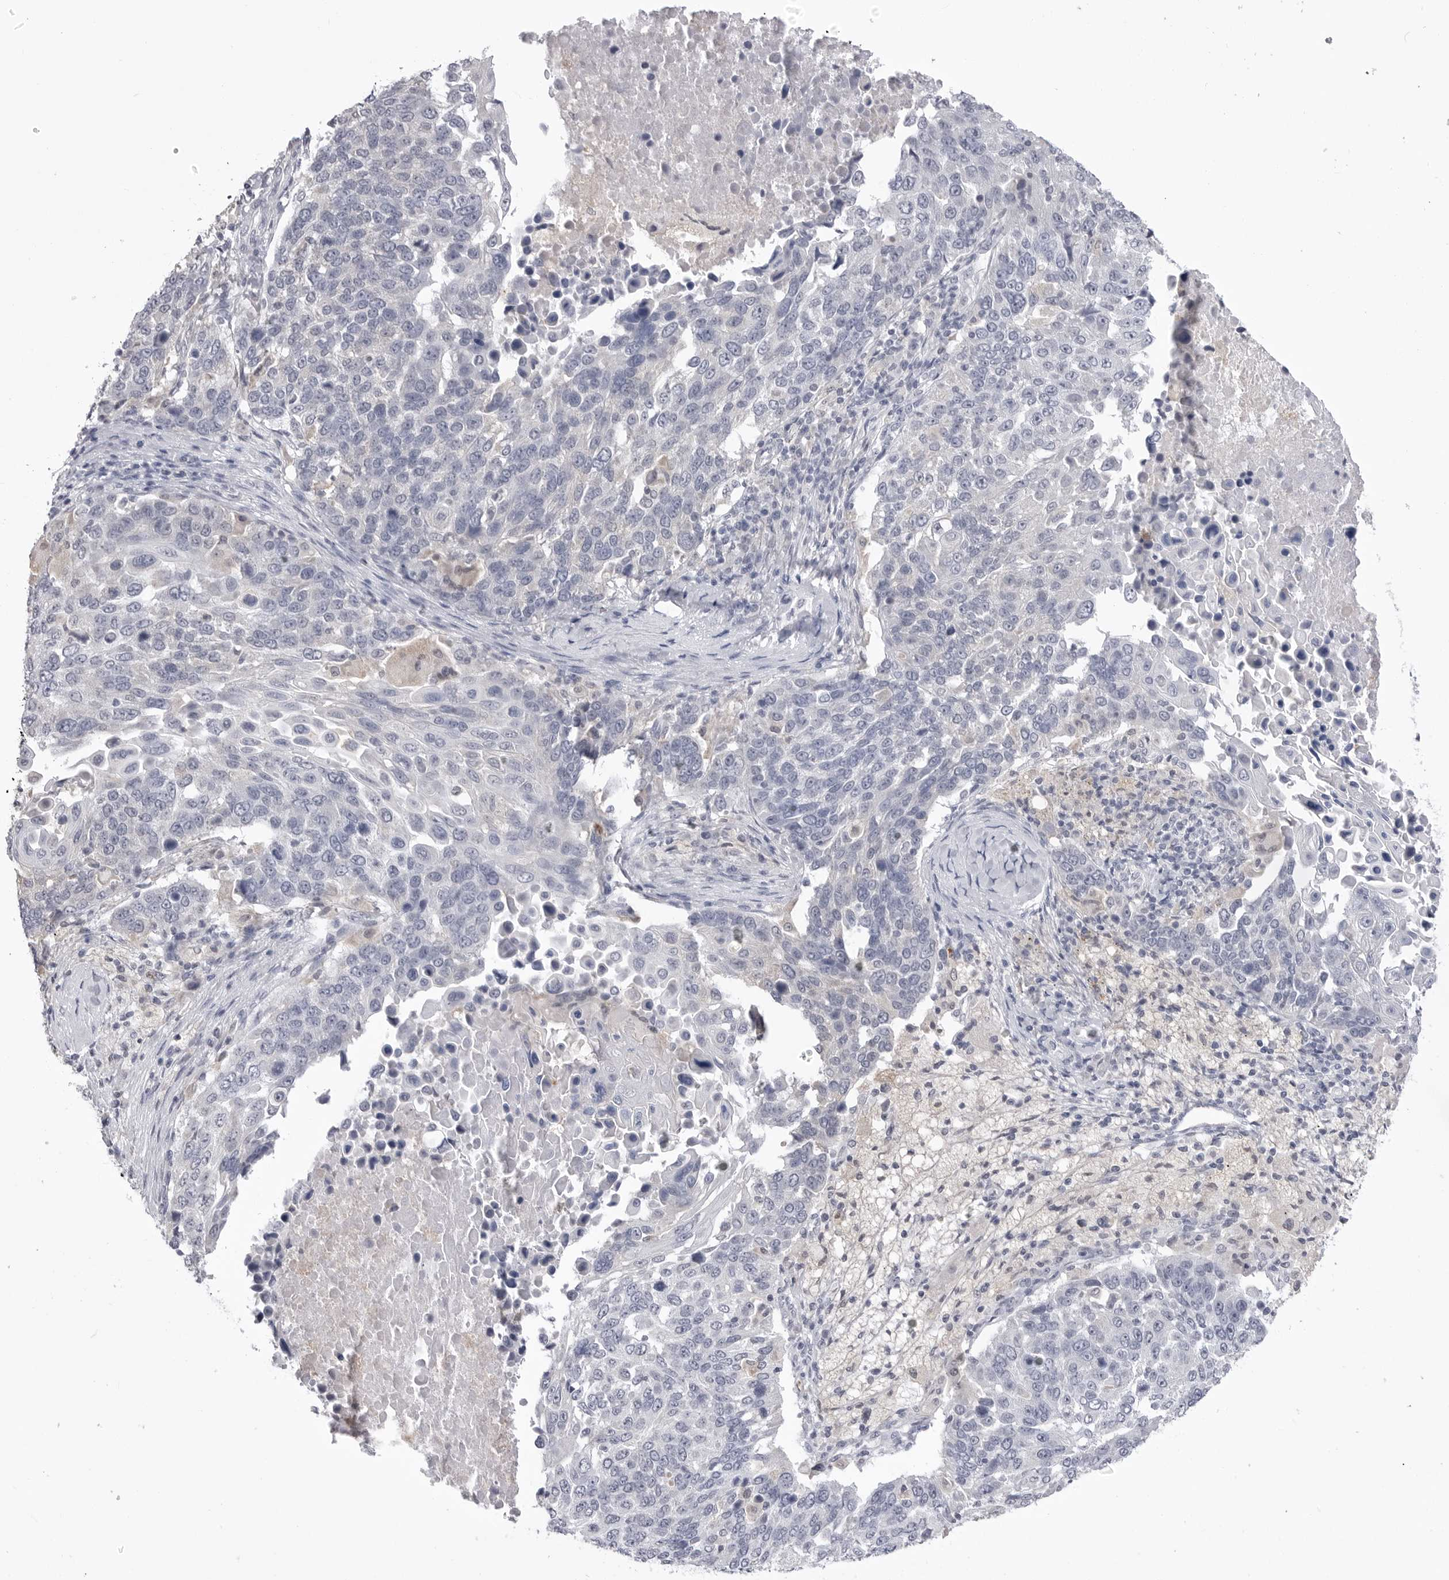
{"staining": {"intensity": "negative", "quantity": "none", "location": "none"}, "tissue": "lung cancer", "cell_type": "Tumor cells", "image_type": "cancer", "snomed": [{"axis": "morphology", "description": "Squamous cell carcinoma, NOS"}, {"axis": "topography", "description": "Lung"}], "caption": "High magnification brightfield microscopy of lung cancer (squamous cell carcinoma) stained with DAB (brown) and counterstained with hematoxylin (blue): tumor cells show no significant positivity. (Brightfield microscopy of DAB (3,3'-diaminobenzidine) immunohistochemistry at high magnification).", "gene": "STAP2", "patient": {"sex": "male", "age": 66}}